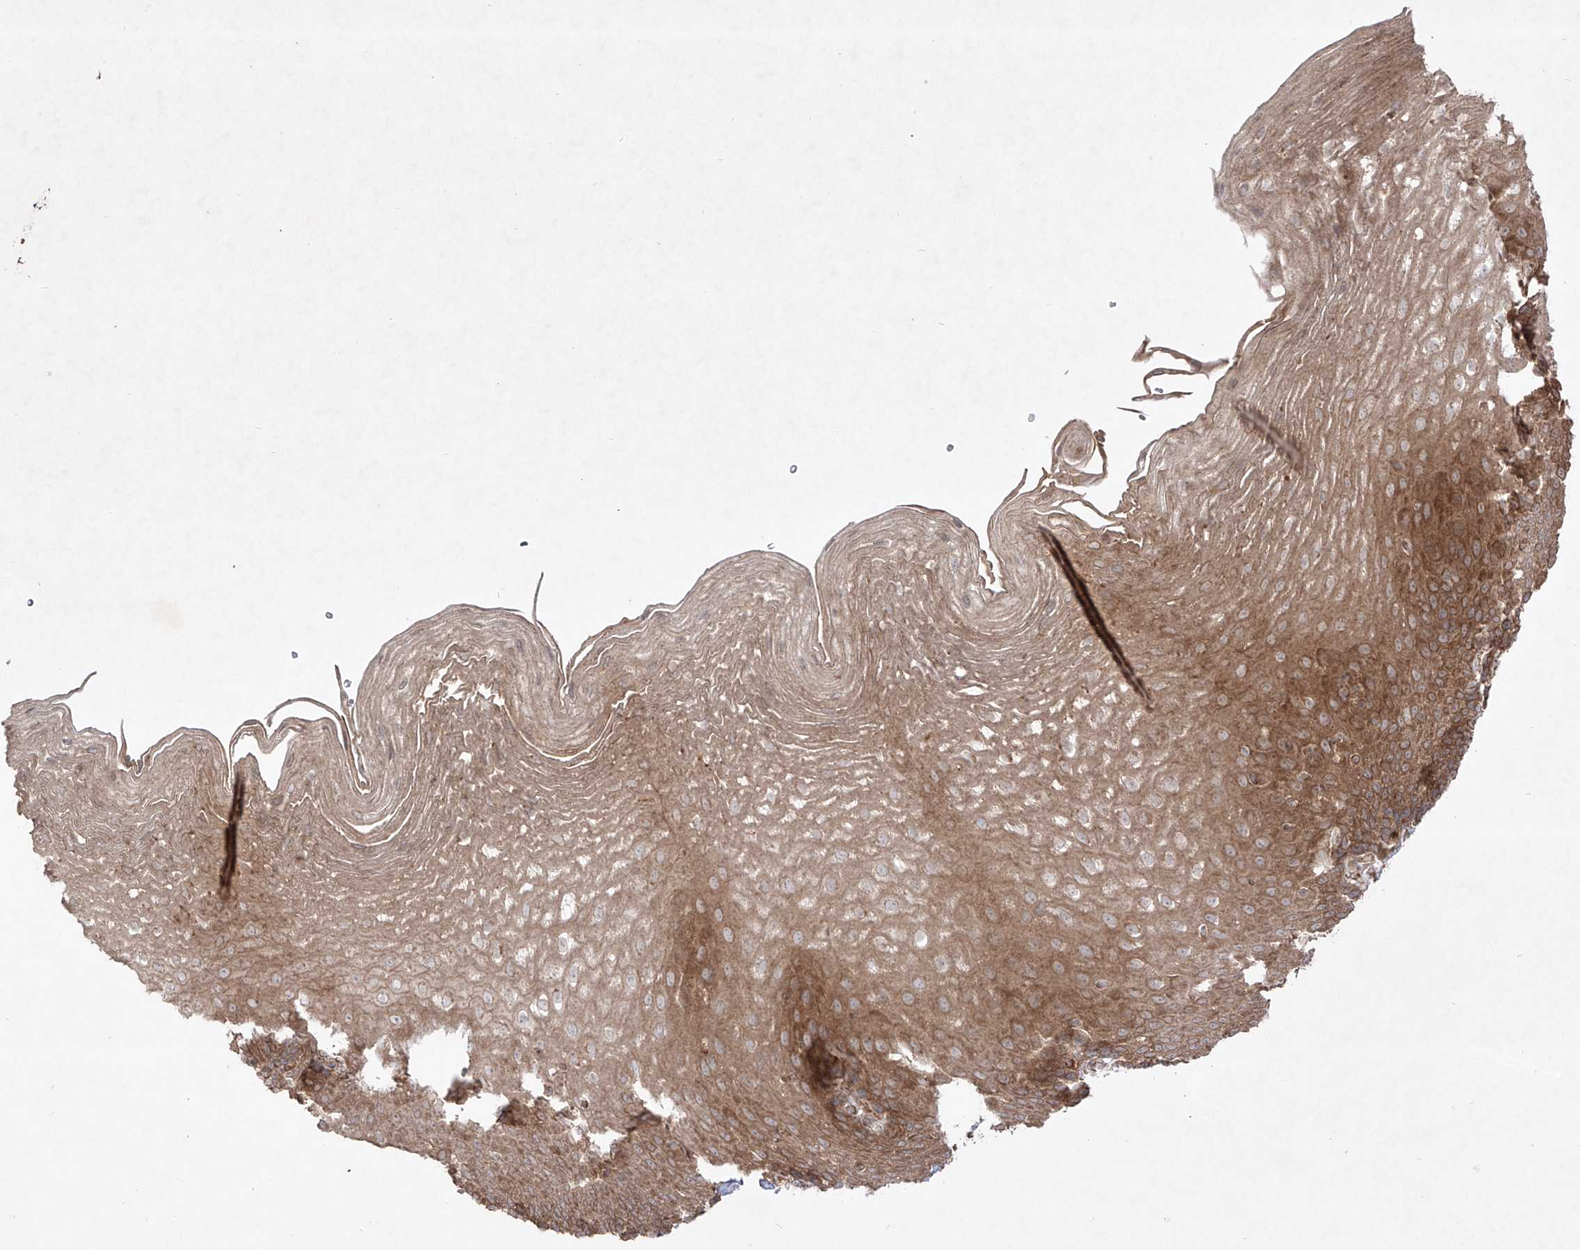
{"staining": {"intensity": "moderate", "quantity": ">75%", "location": "cytoplasmic/membranous"}, "tissue": "esophagus", "cell_type": "Squamous epithelial cells", "image_type": "normal", "snomed": [{"axis": "morphology", "description": "Normal tissue, NOS"}, {"axis": "topography", "description": "Esophagus"}], "caption": "Immunohistochemistry (IHC) of unremarkable human esophagus demonstrates medium levels of moderate cytoplasmic/membranous staining in approximately >75% of squamous epithelial cells.", "gene": "YKT6", "patient": {"sex": "female", "age": 66}}